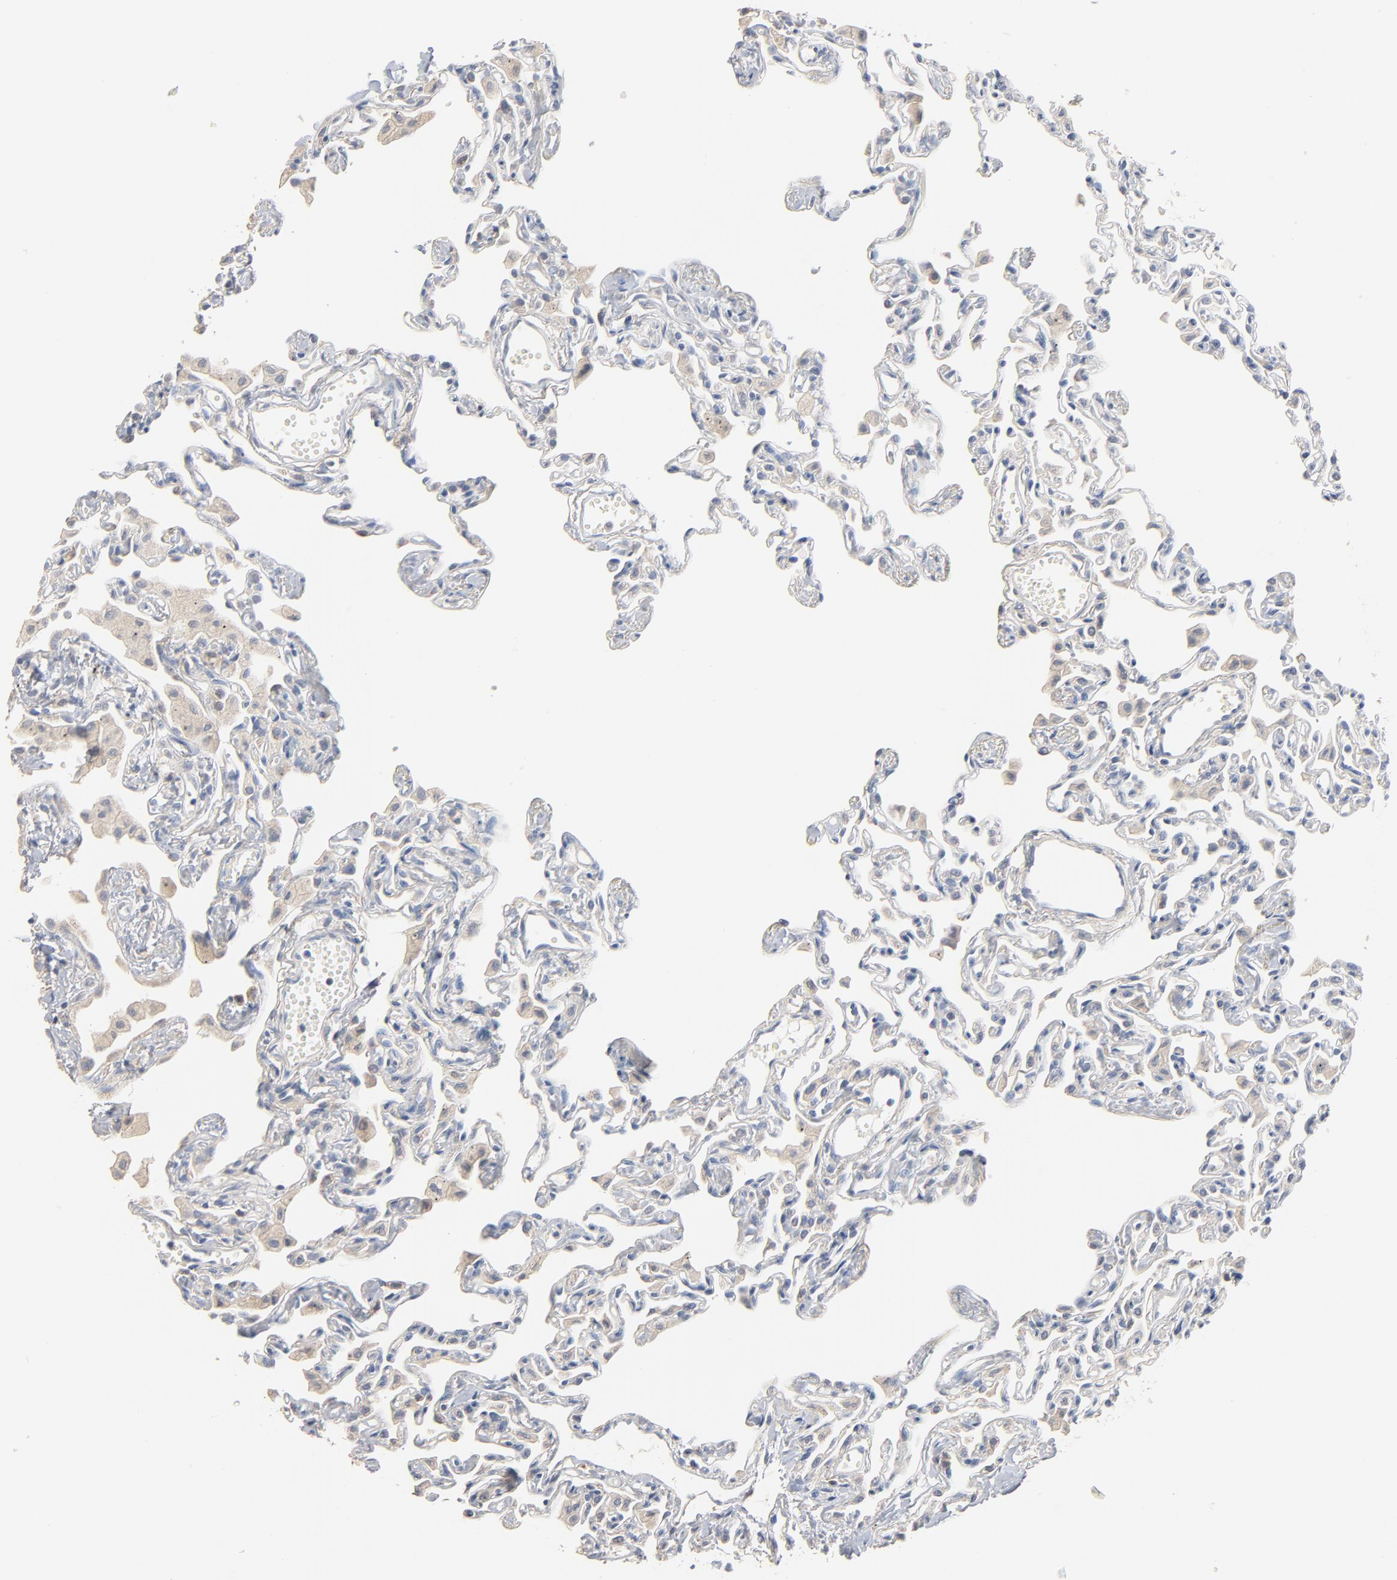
{"staining": {"intensity": "negative", "quantity": "none", "location": "none"}, "tissue": "lung", "cell_type": "Alveolar cells", "image_type": "normal", "snomed": [{"axis": "morphology", "description": "Normal tissue, NOS"}, {"axis": "topography", "description": "Lung"}], "caption": "This is a micrograph of immunohistochemistry staining of benign lung, which shows no staining in alveolar cells. (DAB (3,3'-diaminobenzidine) immunohistochemistry (IHC) with hematoxylin counter stain).", "gene": "ZDHHC8", "patient": {"sex": "female", "age": 49}}